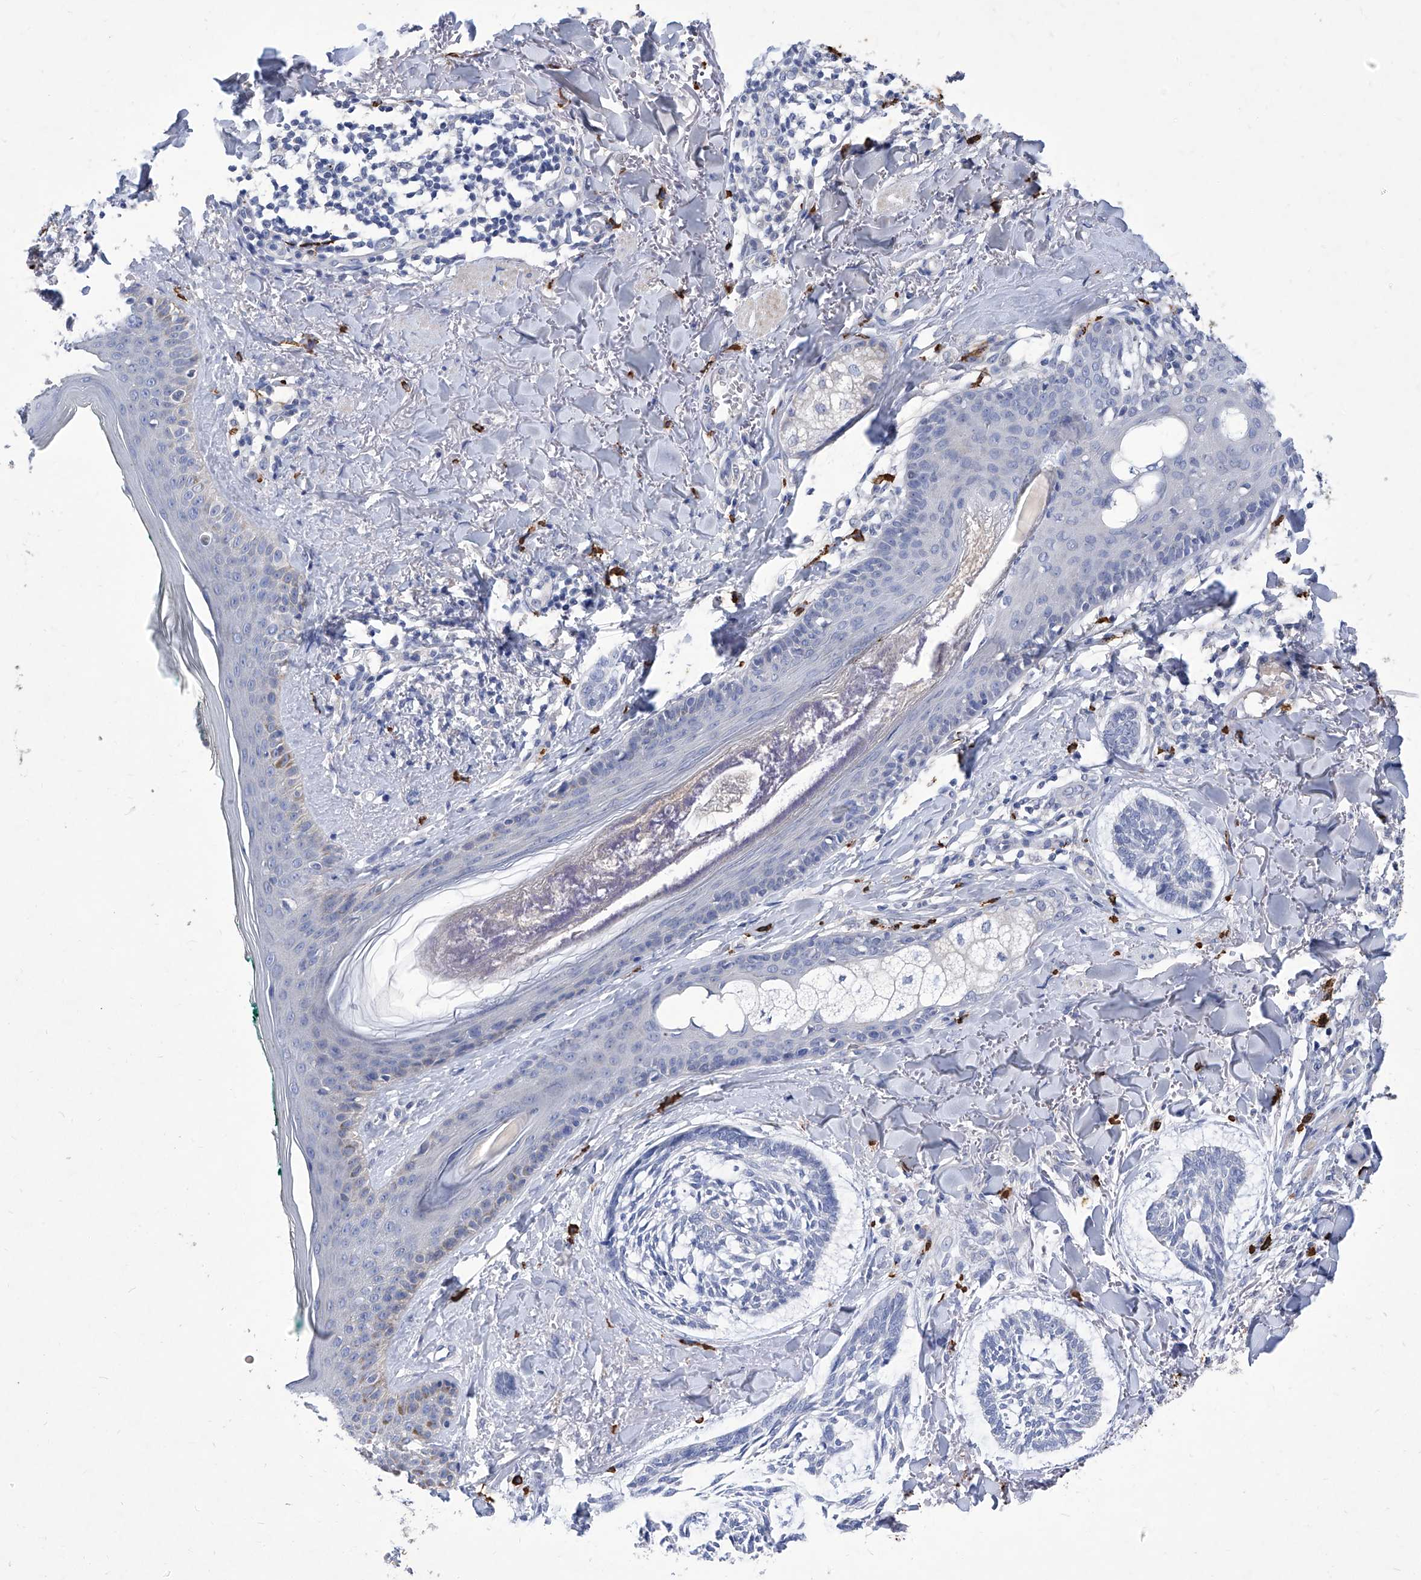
{"staining": {"intensity": "negative", "quantity": "none", "location": "none"}, "tissue": "skin cancer", "cell_type": "Tumor cells", "image_type": "cancer", "snomed": [{"axis": "morphology", "description": "Basal cell carcinoma"}, {"axis": "topography", "description": "Skin"}], "caption": "A high-resolution image shows IHC staining of basal cell carcinoma (skin), which exhibits no significant expression in tumor cells.", "gene": "IFNL2", "patient": {"sex": "male", "age": 43}}